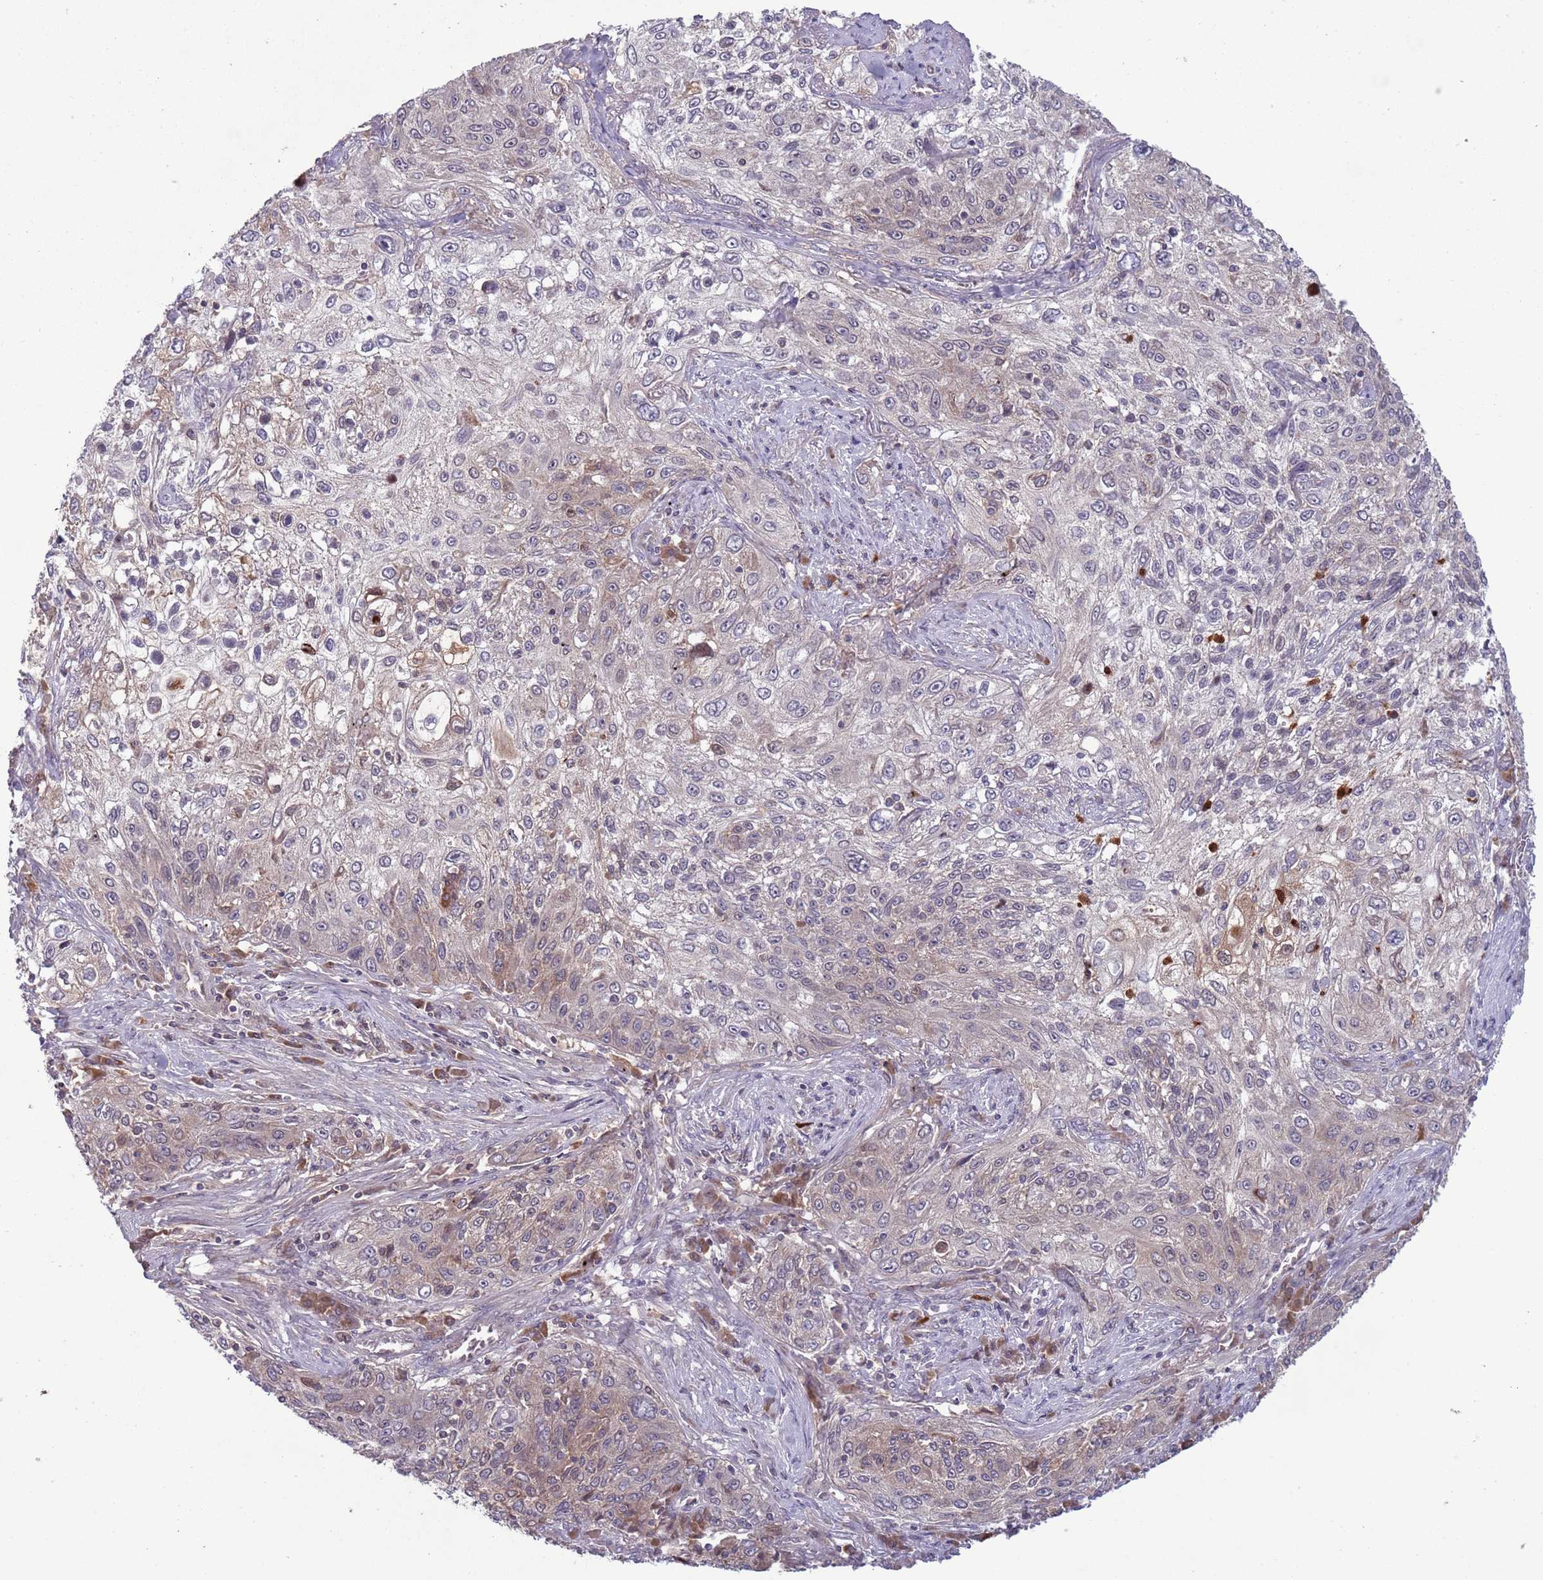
{"staining": {"intensity": "weak", "quantity": "<25%", "location": "cytoplasmic/membranous"}, "tissue": "lung cancer", "cell_type": "Tumor cells", "image_type": "cancer", "snomed": [{"axis": "morphology", "description": "Squamous cell carcinoma, NOS"}, {"axis": "topography", "description": "Lung"}], "caption": "The IHC micrograph has no significant positivity in tumor cells of lung squamous cell carcinoma tissue. (DAB (3,3'-diaminobenzidine) IHC, high magnification).", "gene": "TYW1", "patient": {"sex": "female", "age": 69}}